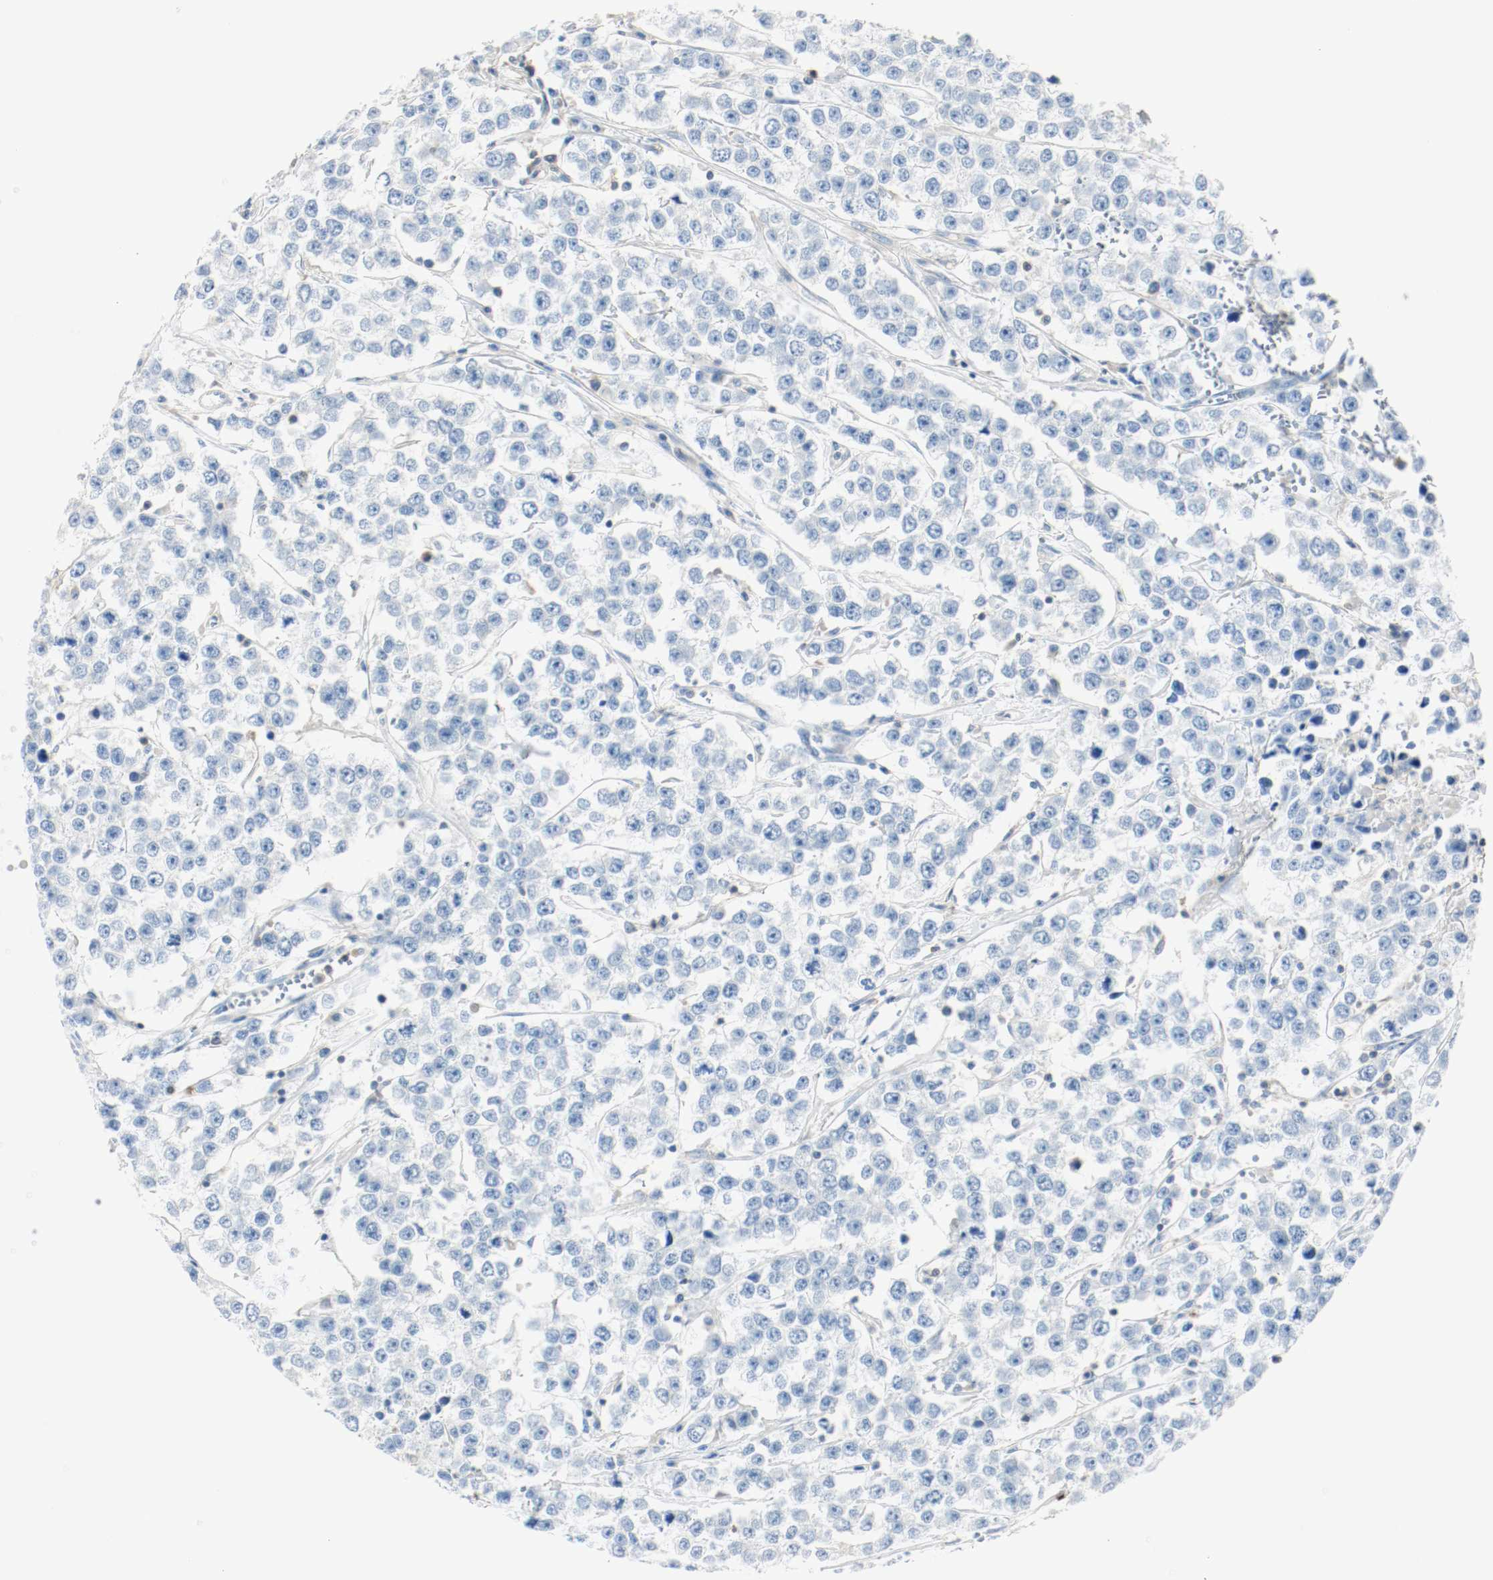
{"staining": {"intensity": "negative", "quantity": "none", "location": "none"}, "tissue": "testis cancer", "cell_type": "Tumor cells", "image_type": "cancer", "snomed": [{"axis": "morphology", "description": "Seminoma, NOS"}, {"axis": "morphology", "description": "Carcinoma, Embryonal, NOS"}, {"axis": "topography", "description": "Testis"}], "caption": "Immunohistochemical staining of seminoma (testis) exhibits no significant expression in tumor cells.", "gene": "ARPC1B", "patient": {"sex": "male", "age": 52}}